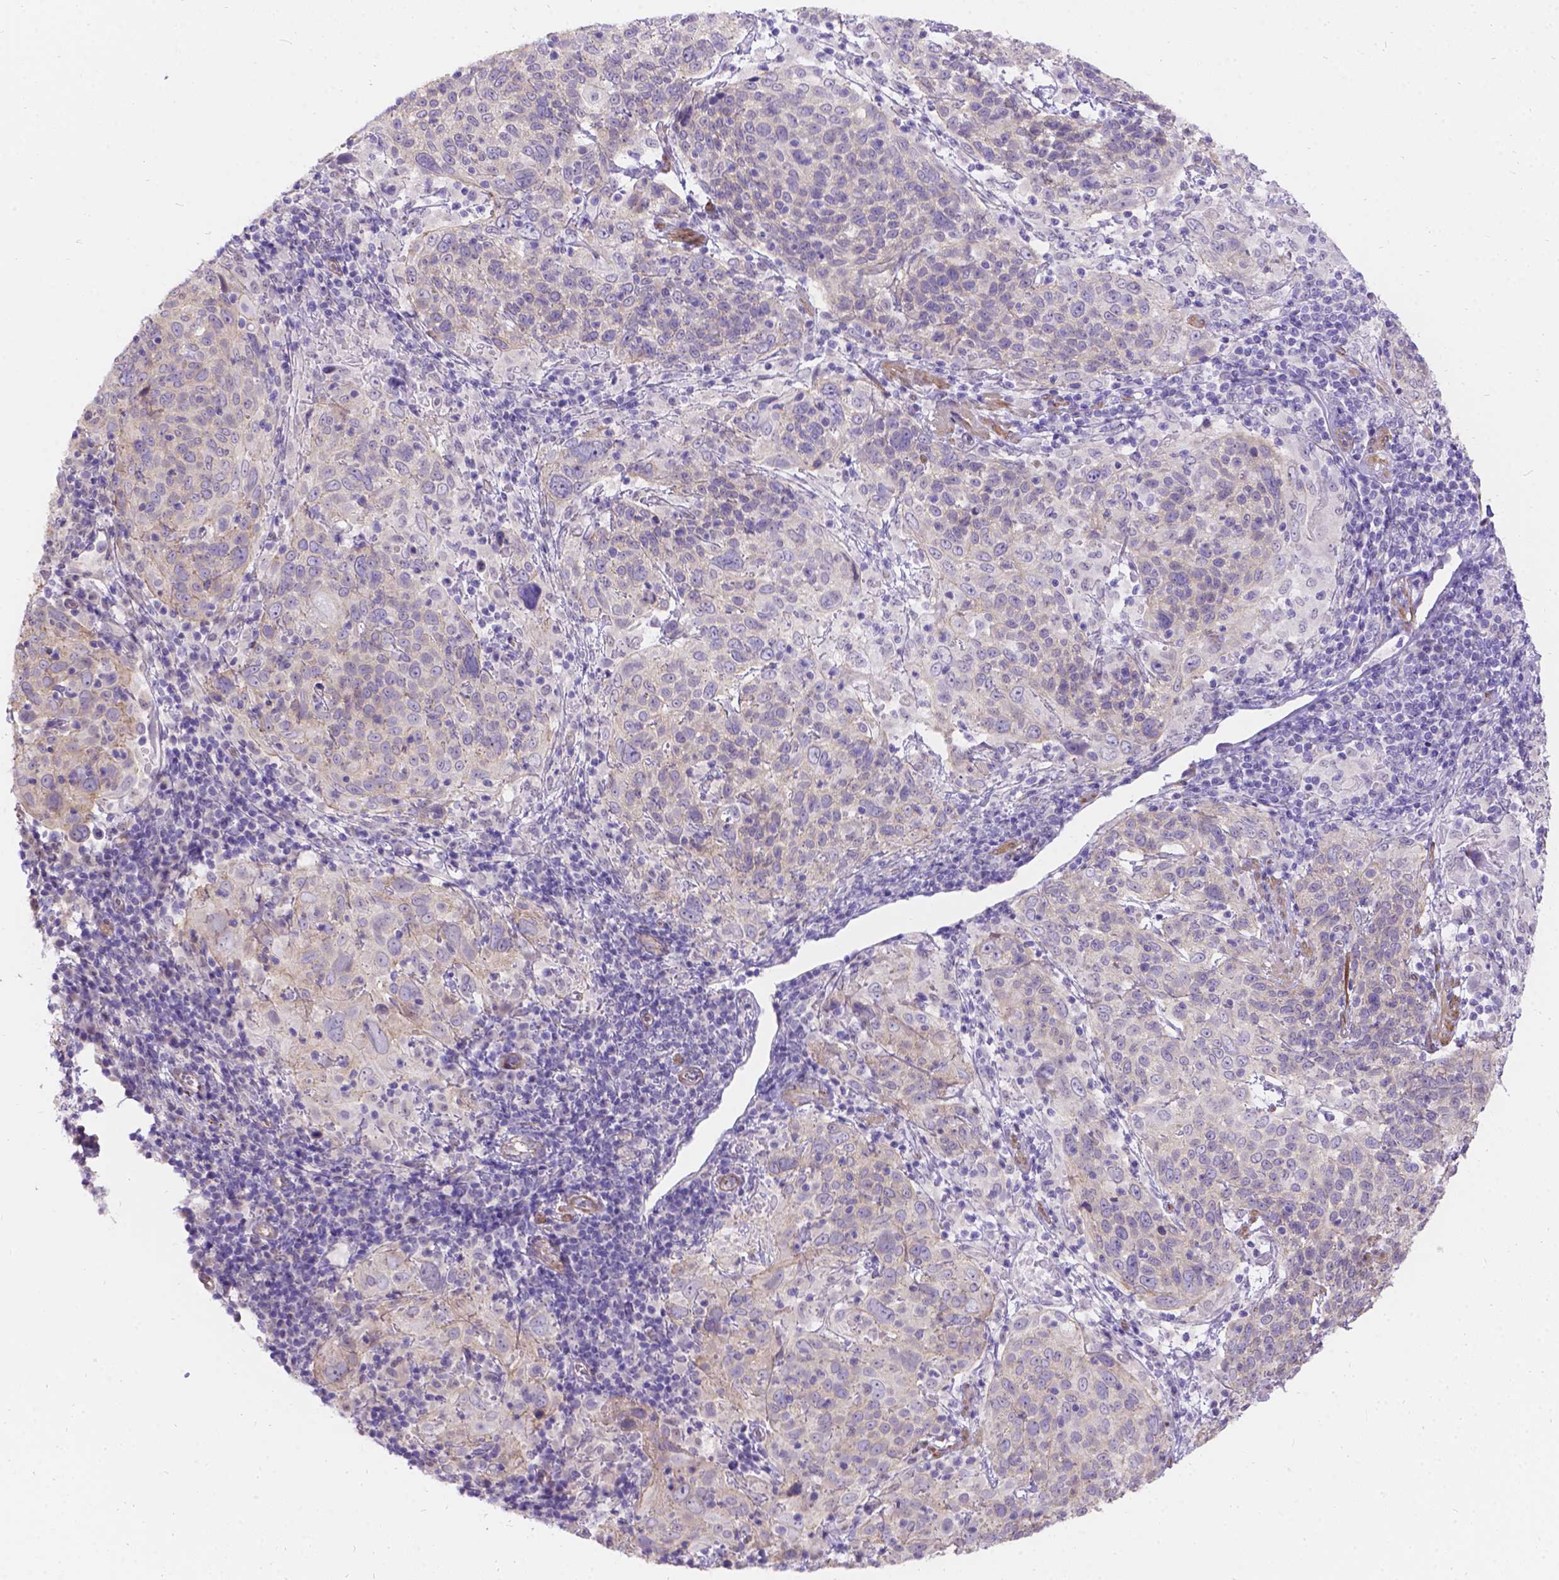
{"staining": {"intensity": "weak", "quantity": "<25%", "location": "cytoplasmic/membranous"}, "tissue": "cervical cancer", "cell_type": "Tumor cells", "image_type": "cancer", "snomed": [{"axis": "morphology", "description": "Squamous cell carcinoma, NOS"}, {"axis": "topography", "description": "Cervix"}], "caption": "The histopathology image shows no staining of tumor cells in squamous cell carcinoma (cervical).", "gene": "PALS1", "patient": {"sex": "female", "age": 61}}